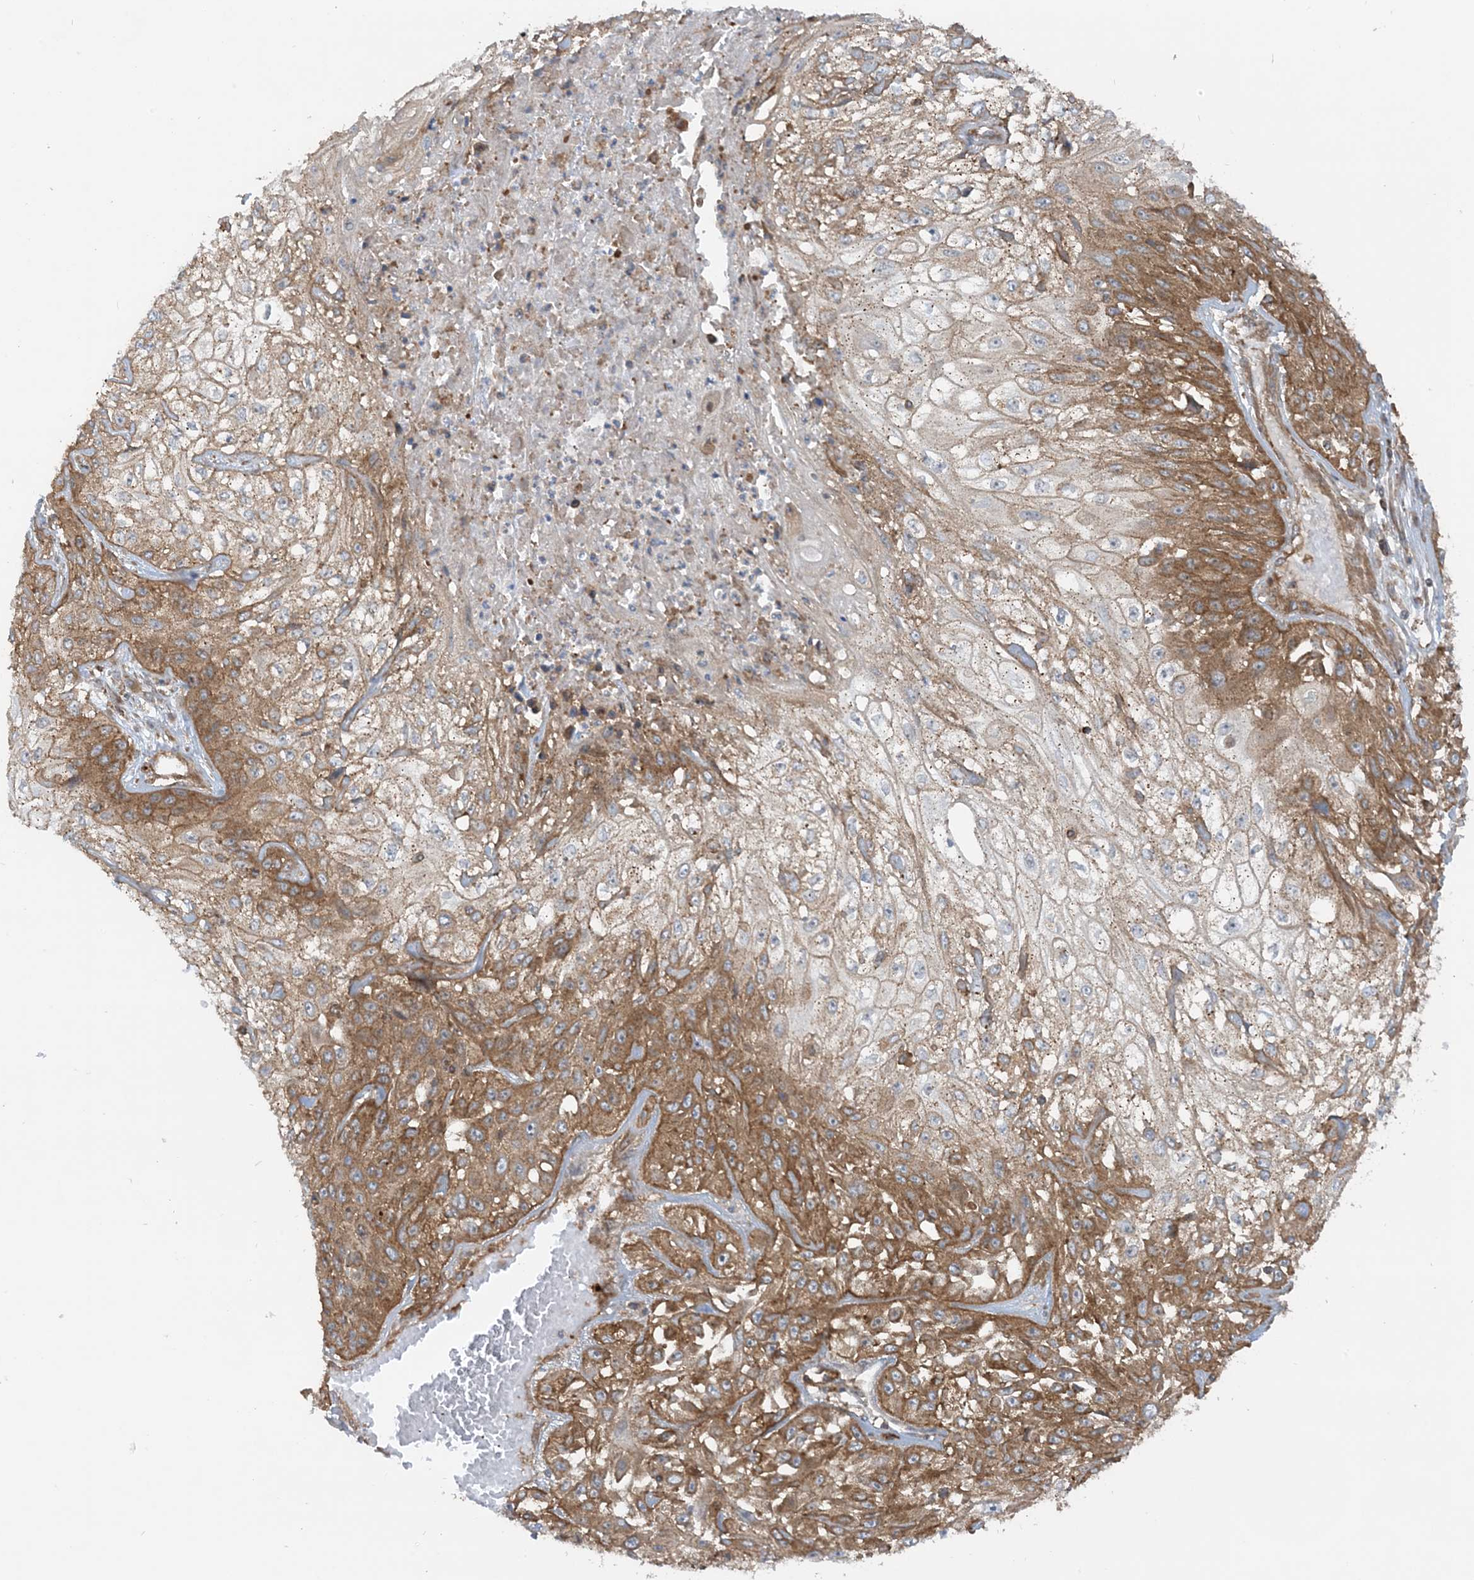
{"staining": {"intensity": "moderate", "quantity": "25%-75%", "location": "cytoplasmic/membranous"}, "tissue": "skin cancer", "cell_type": "Tumor cells", "image_type": "cancer", "snomed": [{"axis": "morphology", "description": "Squamous cell carcinoma, NOS"}, {"axis": "morphology", "description": "Squamous cell carcinoma, metastatic, NOS"}, {"axis": "topography", "description": "Skin"}, {"axis": "topography", "description": "Lymph node"}], "caption": "High-magnification brightfield microscopy of skin cancer (squamous cell carcinoma) stained with DAB (brown) and counterstained with hematoxylin (blue). tumor cells exhibit moderate cytoplasmic/membranous expression is present in about25%-75% of cells.", "gene": "STAM2", "patient": {"sex": "male", "age": 75}}